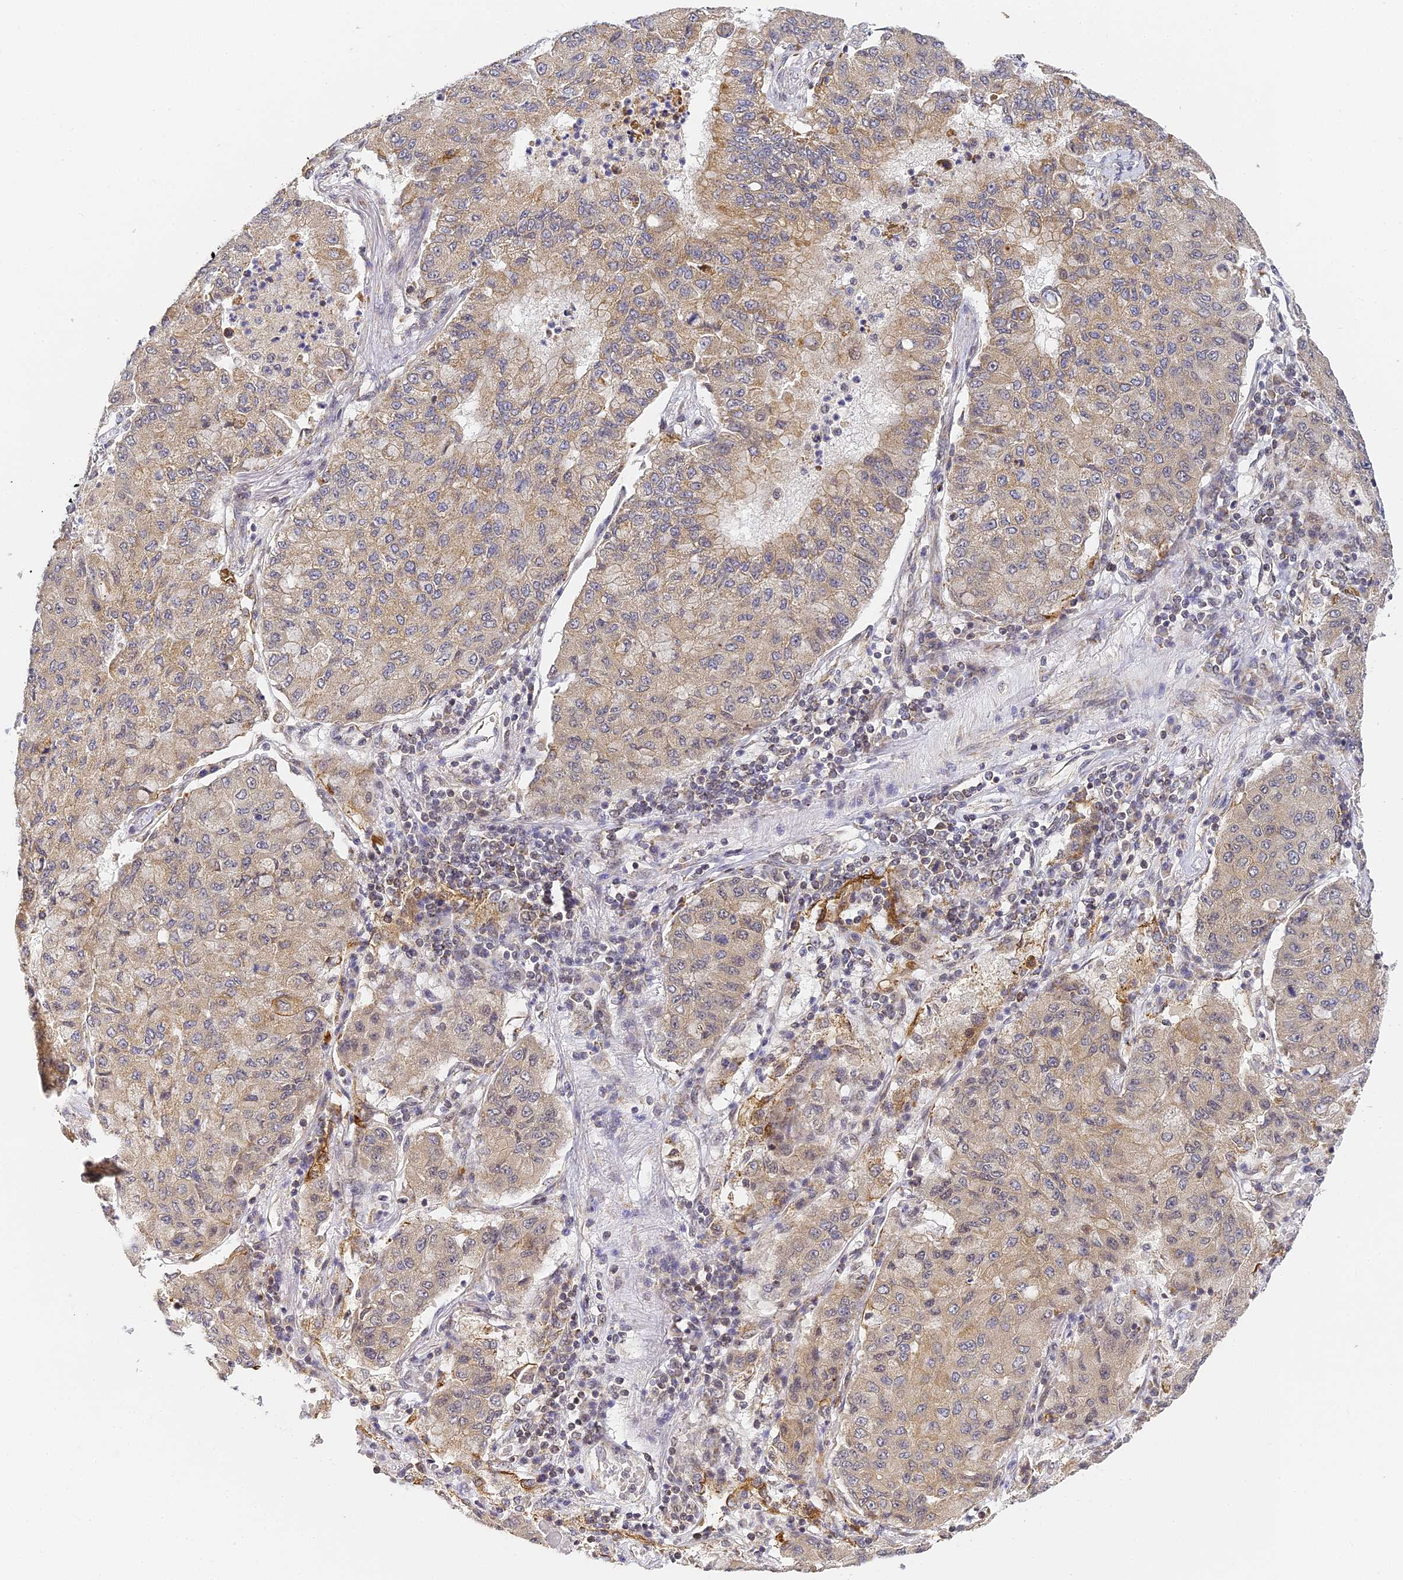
{"staining": {"intensity": "weak", "quantity": "25%-75%", "location": "cytoplasmic/membranous"}, "tissue": "lung cancer", "cell_type": "Tumor cells", "image_type": "cancer", "snomed": [{"axis": "morphology", "description": "Squamous cell carcinoma, NOS"}, {"axis": "topography", "description": "Lung"}], "caption": "A brown stain shows weak cytoplasmic/membranous expression of a protein in human lung cancer tumor cells.", "gene": "DNAAF10", "patient": {"sex": "male", "age": 74}}